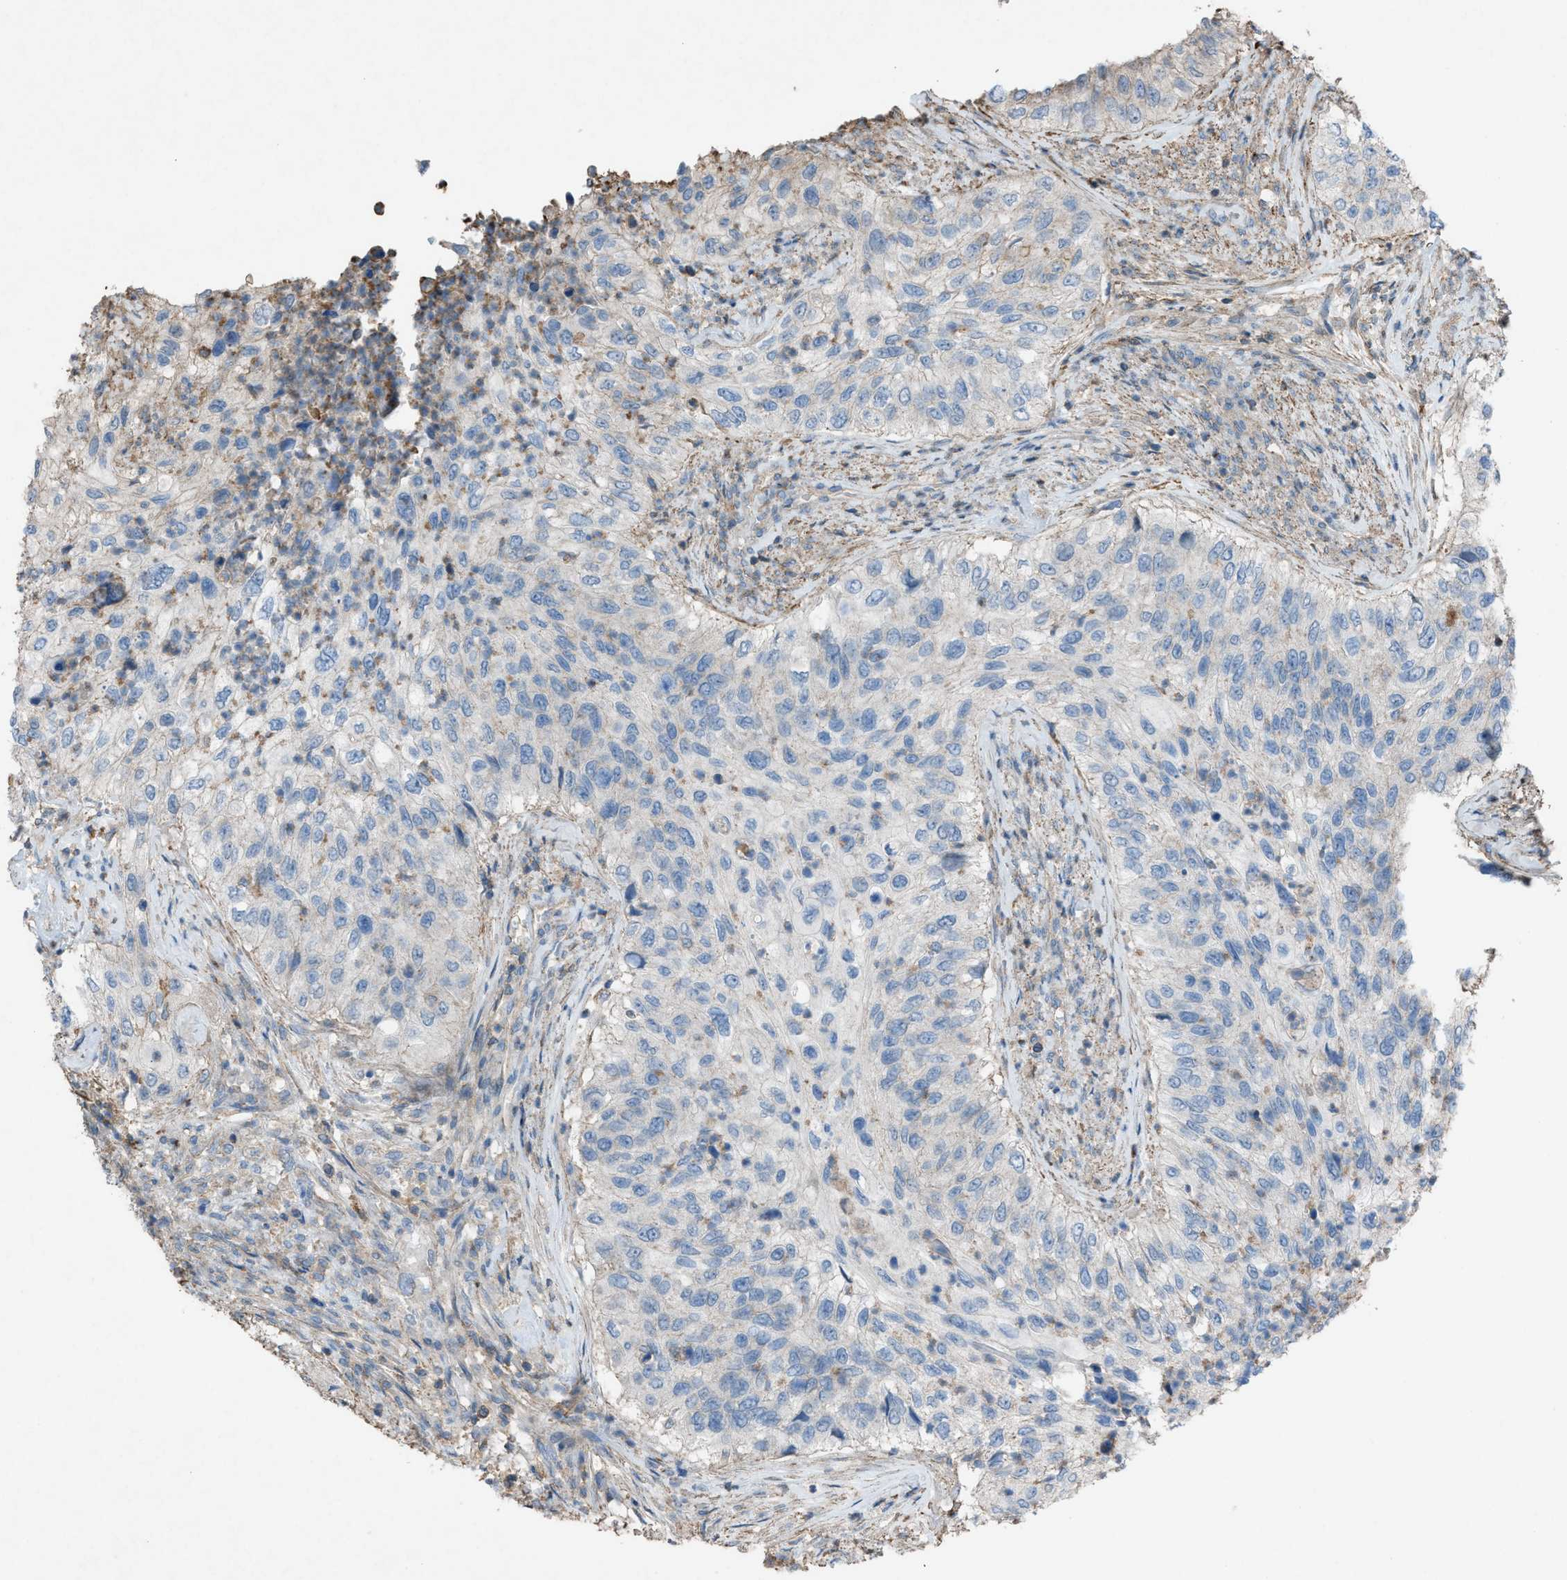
{"staining": {"intensity": "negative", "quantity": "none", "location": "none"}, "tissue": "urothelial cancer", "cell_type": "Tumor cells", "image_type": "cancer", "snomed": [{"axis": "morphology", "description": "Urothelial carcinoma, High grade"}, {"axis": "topography", "description": "Urinary bladder"}], "caption": "IHC photomicrograph of high-grade urothelial carcinoma stained for a protein (brown), which exhibits no expression in tumor cells.", "gene": "NCK2", "patient": {"sex": "female", "age": 60}}